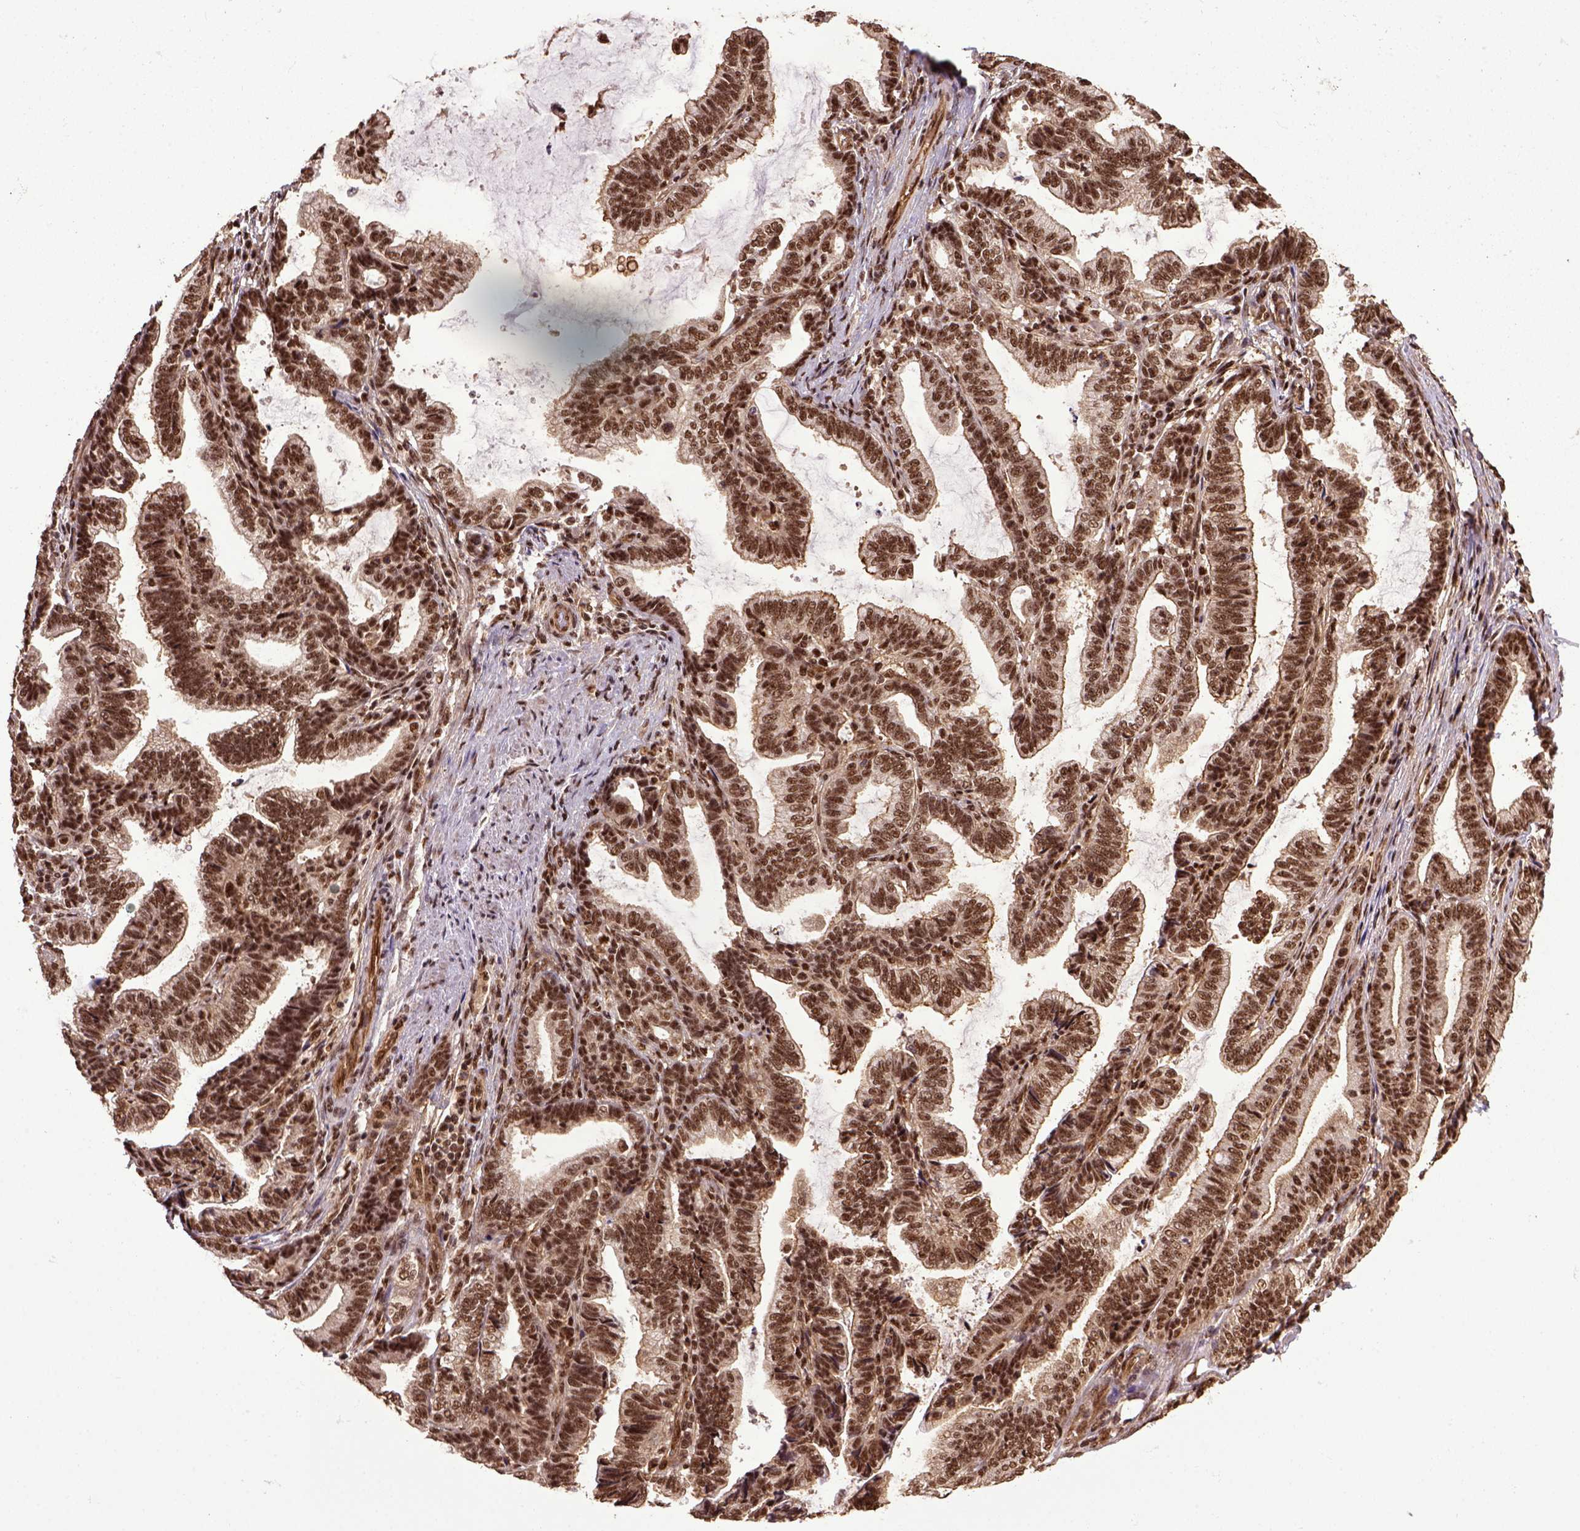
{"staining": {"intensity": "strong", "quantity": ">75%", "location": "nuclear"}, "tissue": "stomach cancer", "cell_type": "Tumor cells", "image_type": "cancer", "snomed": [{"axis": "morphology", "description": "Adenocarcinoma, NOS"}, {"axis": "topography", "description": "Stomach"}], "caption": "An image showing strong nuclear positivity in about >75% of tumor cells in adenocarcinoma (stomach), as visualized by brown immunohistochemical staining.", "gene": "PPIG", "patient": {"sex": "male", "age": 83}}